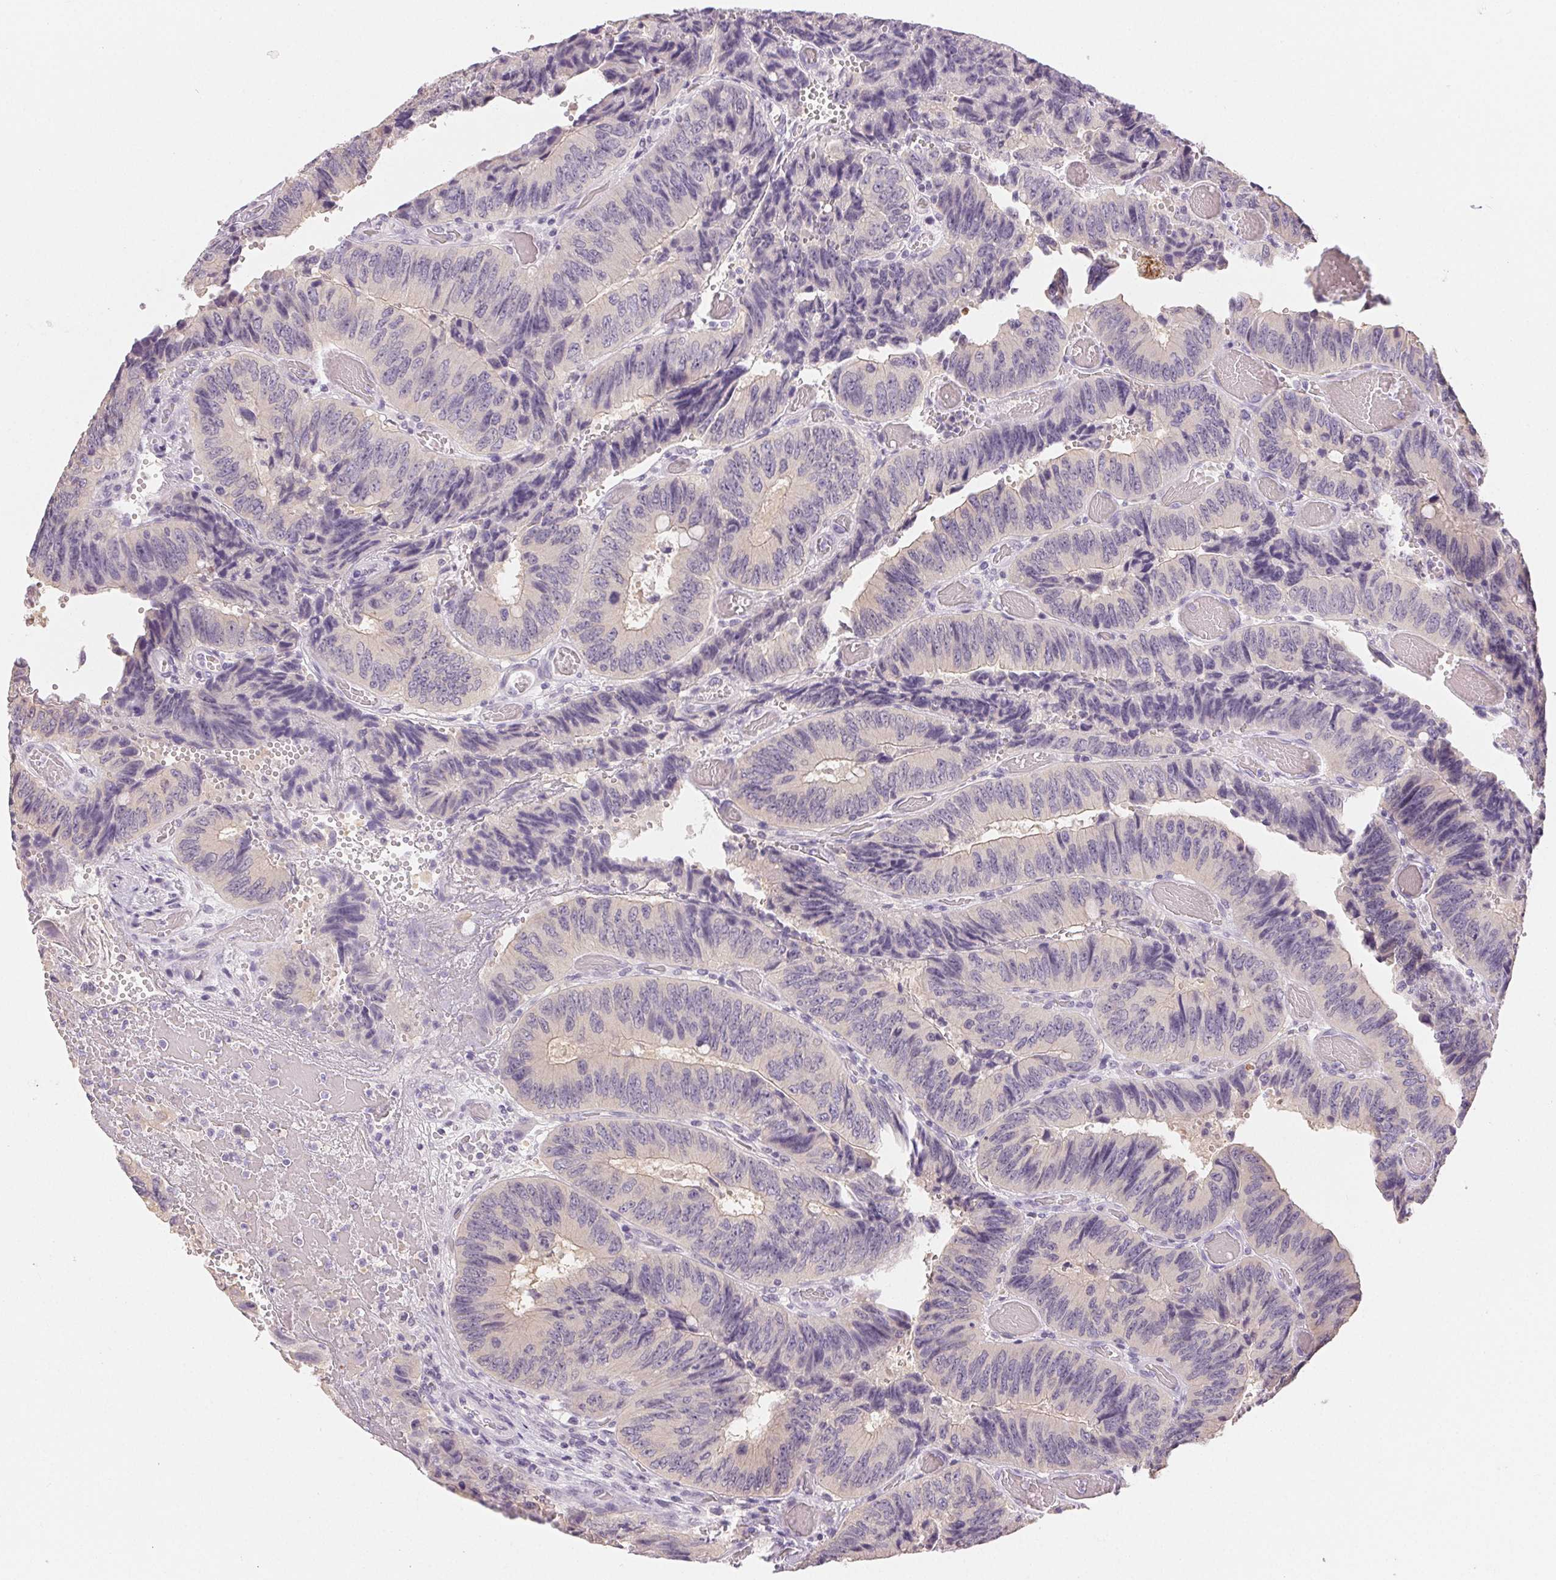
{"staining": {"intensity": "negative", "quantity": "none", "location": "none"}, "tissue": "colorectal cancer", "cell_type": "Tumor cells", "image_type": "cancer", "snomed": [{"axis": "morphology", "description": "Adenocarcinoma, NOS"}, {"axis": "topography", "description": "Colon"}], "caption": "Micrograph shows no protein positivity in tumor cells of colorectal adenocarcinoma tissue.", "gene": "SFTPD", "patient": {"sex": "female", "age": 84}}